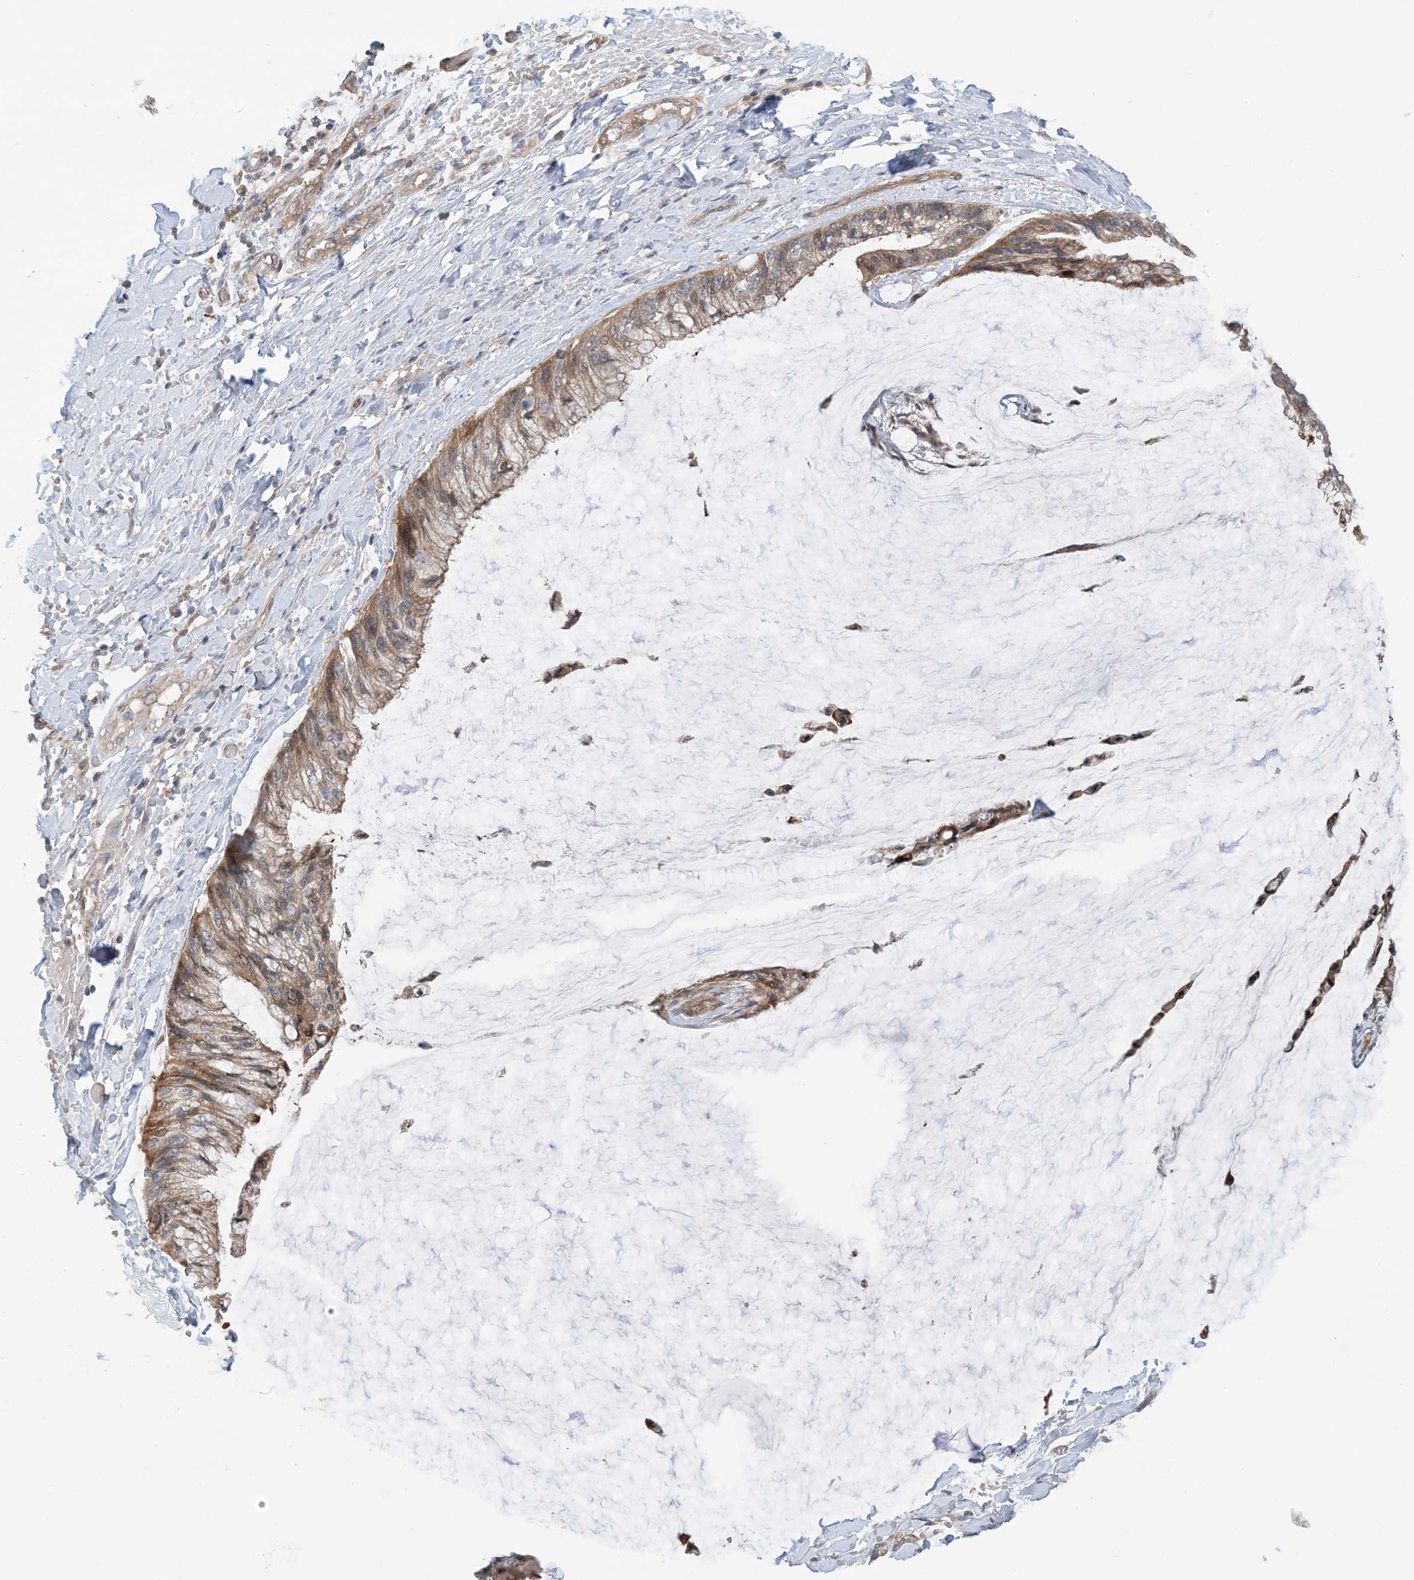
{"staining": {"intensity": "moderate", "quantity": ">75%", "location": "cytoplasmic/membranous"}, "tissue": "ovarian cancer", "cell_type": "Tumor cells", "image_type": "cancer", "snomed": [{"axis": "morphology", "description": "Cystadenocarcinoma, mucinous, NOS"}, {"axis": "topography", "description": "Ovary"}], "caption": "Ovarian cancer (mucinous cystadenocarcinoma) stained with a protein marker demonstrates moderate staining in tumor cells.", "gene": "WDR26", "patient": {"sex": "female", "age": 39}}